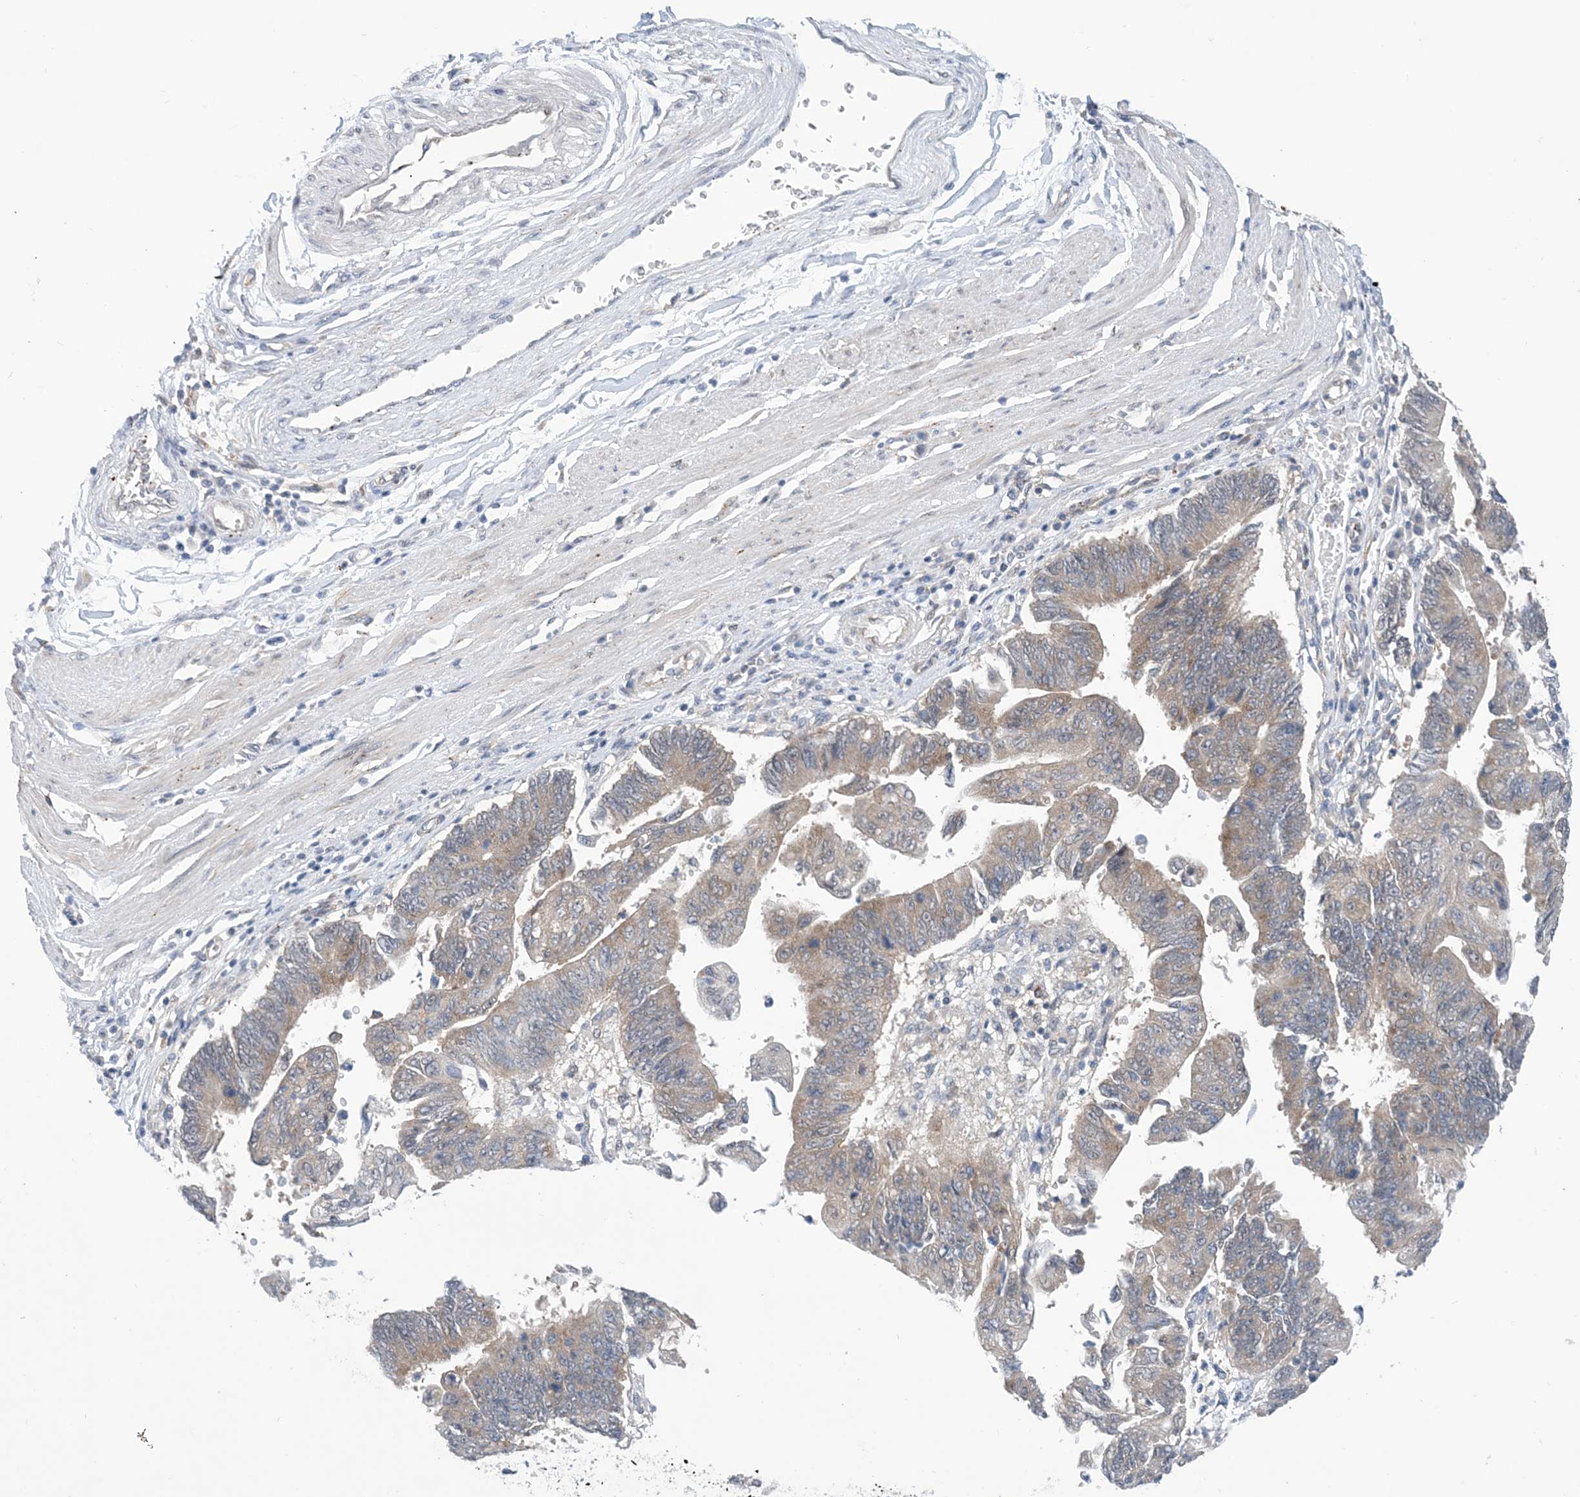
{"staining": {"intensity": "weak", "quantity": ">75%", "location": "cytoplasmic/membranous"}, "tissue": "stomach cancer", "cell_type": "Tumor cells", "image_type": "cancer", "snomed": [{"axis": "morphology", "description": "Adenocarcinoma, NOS"}, {"axis": "topography", "description": "Stomach"}], "caption": "A high-resolution photomicrograph shows IHC staining of adenocarcinoma (stomach), which reveals weak cytoplasmic/membranous positivity in approximately >75% of tumor cells.", "gene": "EHBP1", "patient": {"sex": "male", "age": 59}}